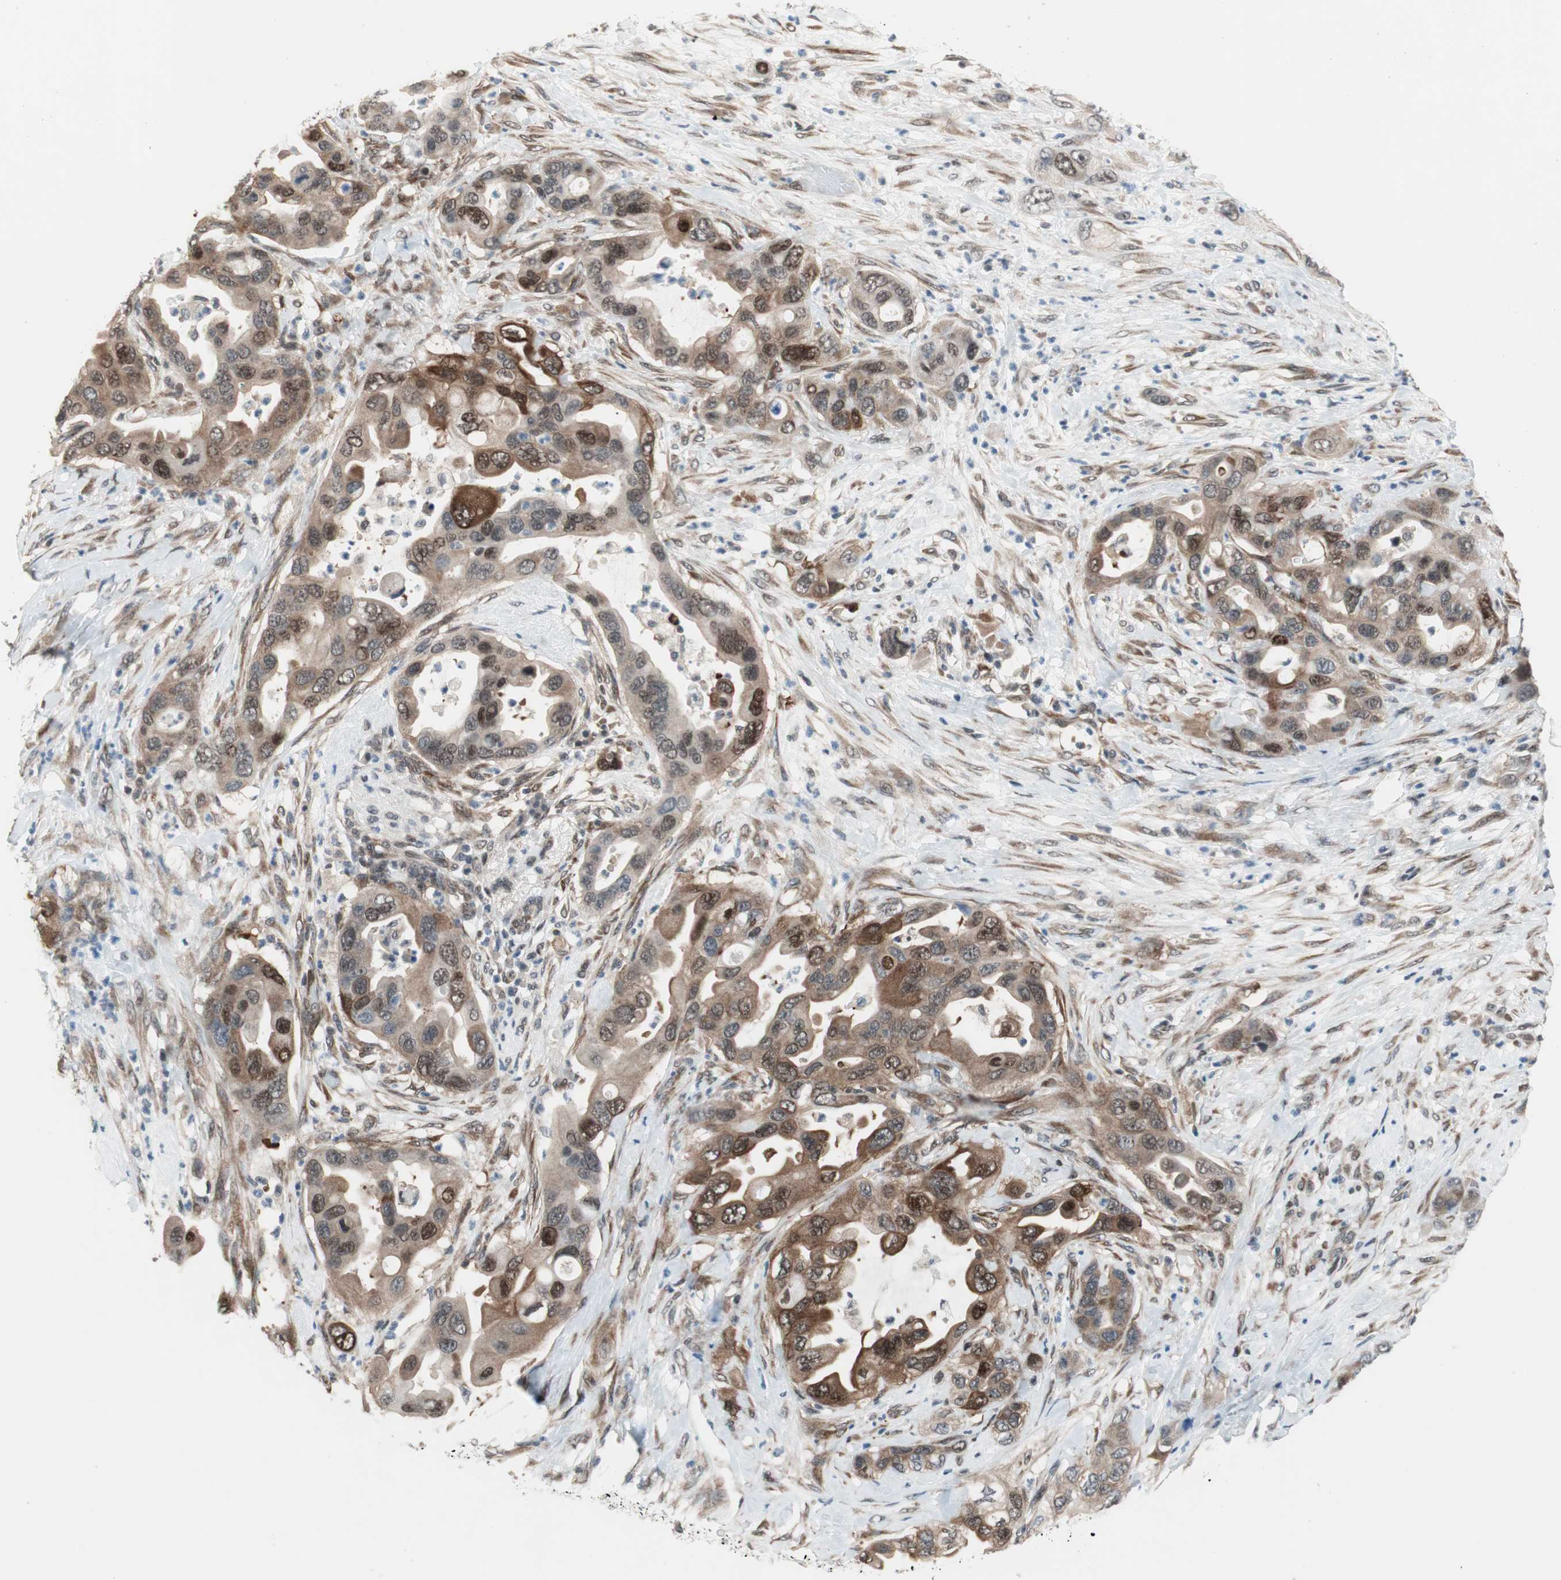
{"staining": {"intensity": "strong", "quantity": "25%-75%", "location": "cytoplasmic/membranous"}, "tissue": "pancreatic cancer", "cell_type": "Tumor cells", "image_type": "cancer", "snomed": [{"axis": "morphology", "description": "Adenocarcinoma, NOS"}, {"axis": "topography", "description": "Pancreas"}], "caption": "Strong cytoplasmic/membranous positivity is seen in approximately 25%-75% of tumor cells in pancreatic cancer. Ihc stains the protein of interest in brown and the nuclei are stained blue.", "gene": "ZNF512B", "patient": {"sex": "female", "age": 71}}